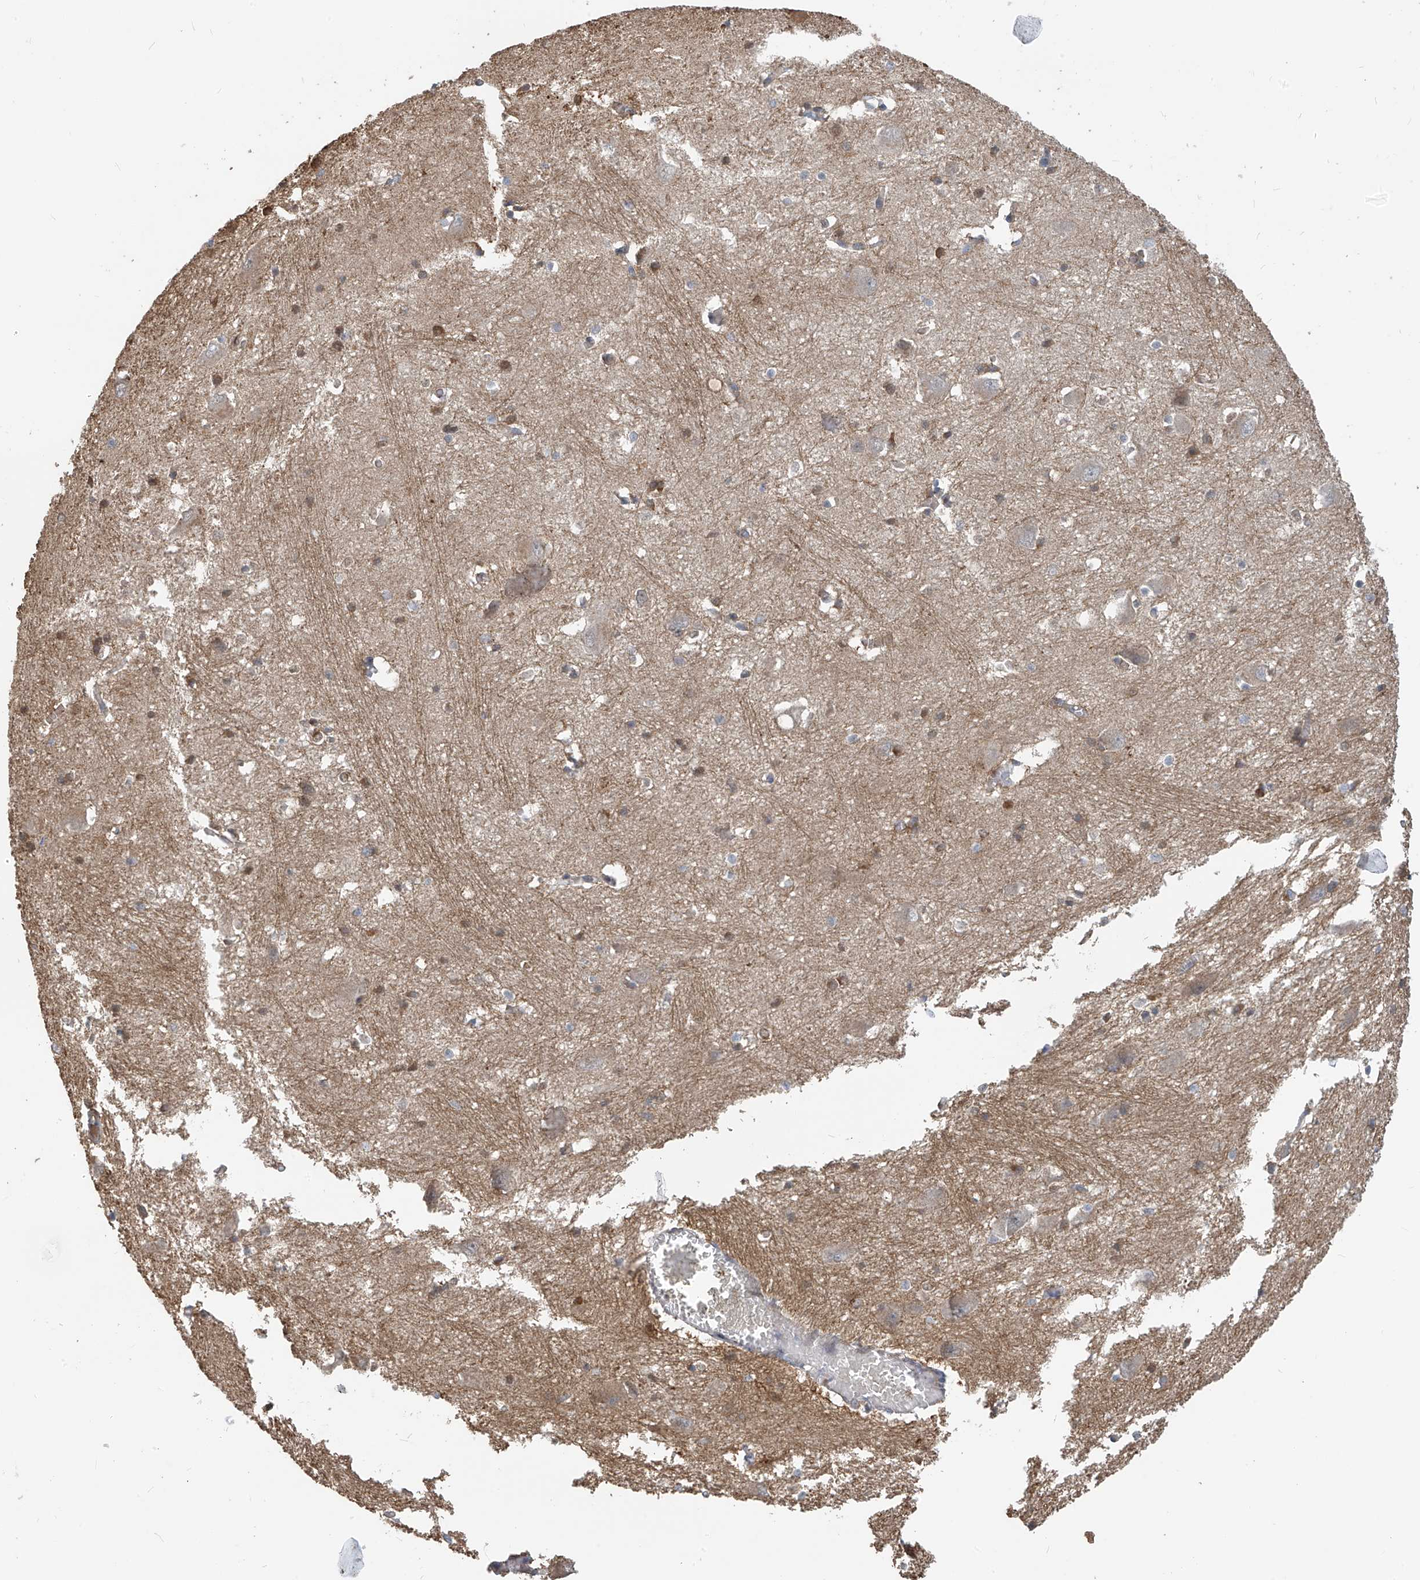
{"staining": {"intensity": "moderate", "quantity": "25%-75%", "location": "cytoplasmic/membranous"}, "tissue": "caudate", "cell_type": "Glial cells", "image_type": "normal", "snomed": [{"axis": "morphology", "description": "Normal tissue, NOS"}, {"axis": "topography", "description": "Lateral ventricle wall"}], "caption": "IHC histopathology image of benign human caudate stained for a protein (brown), which displays medium levels of moderate cytoplasmic/membranous positivity in approximately 25%-75% of glial cells.", "gene": "PHACTR4", "patient": {"sex": "male", "age": 37}}